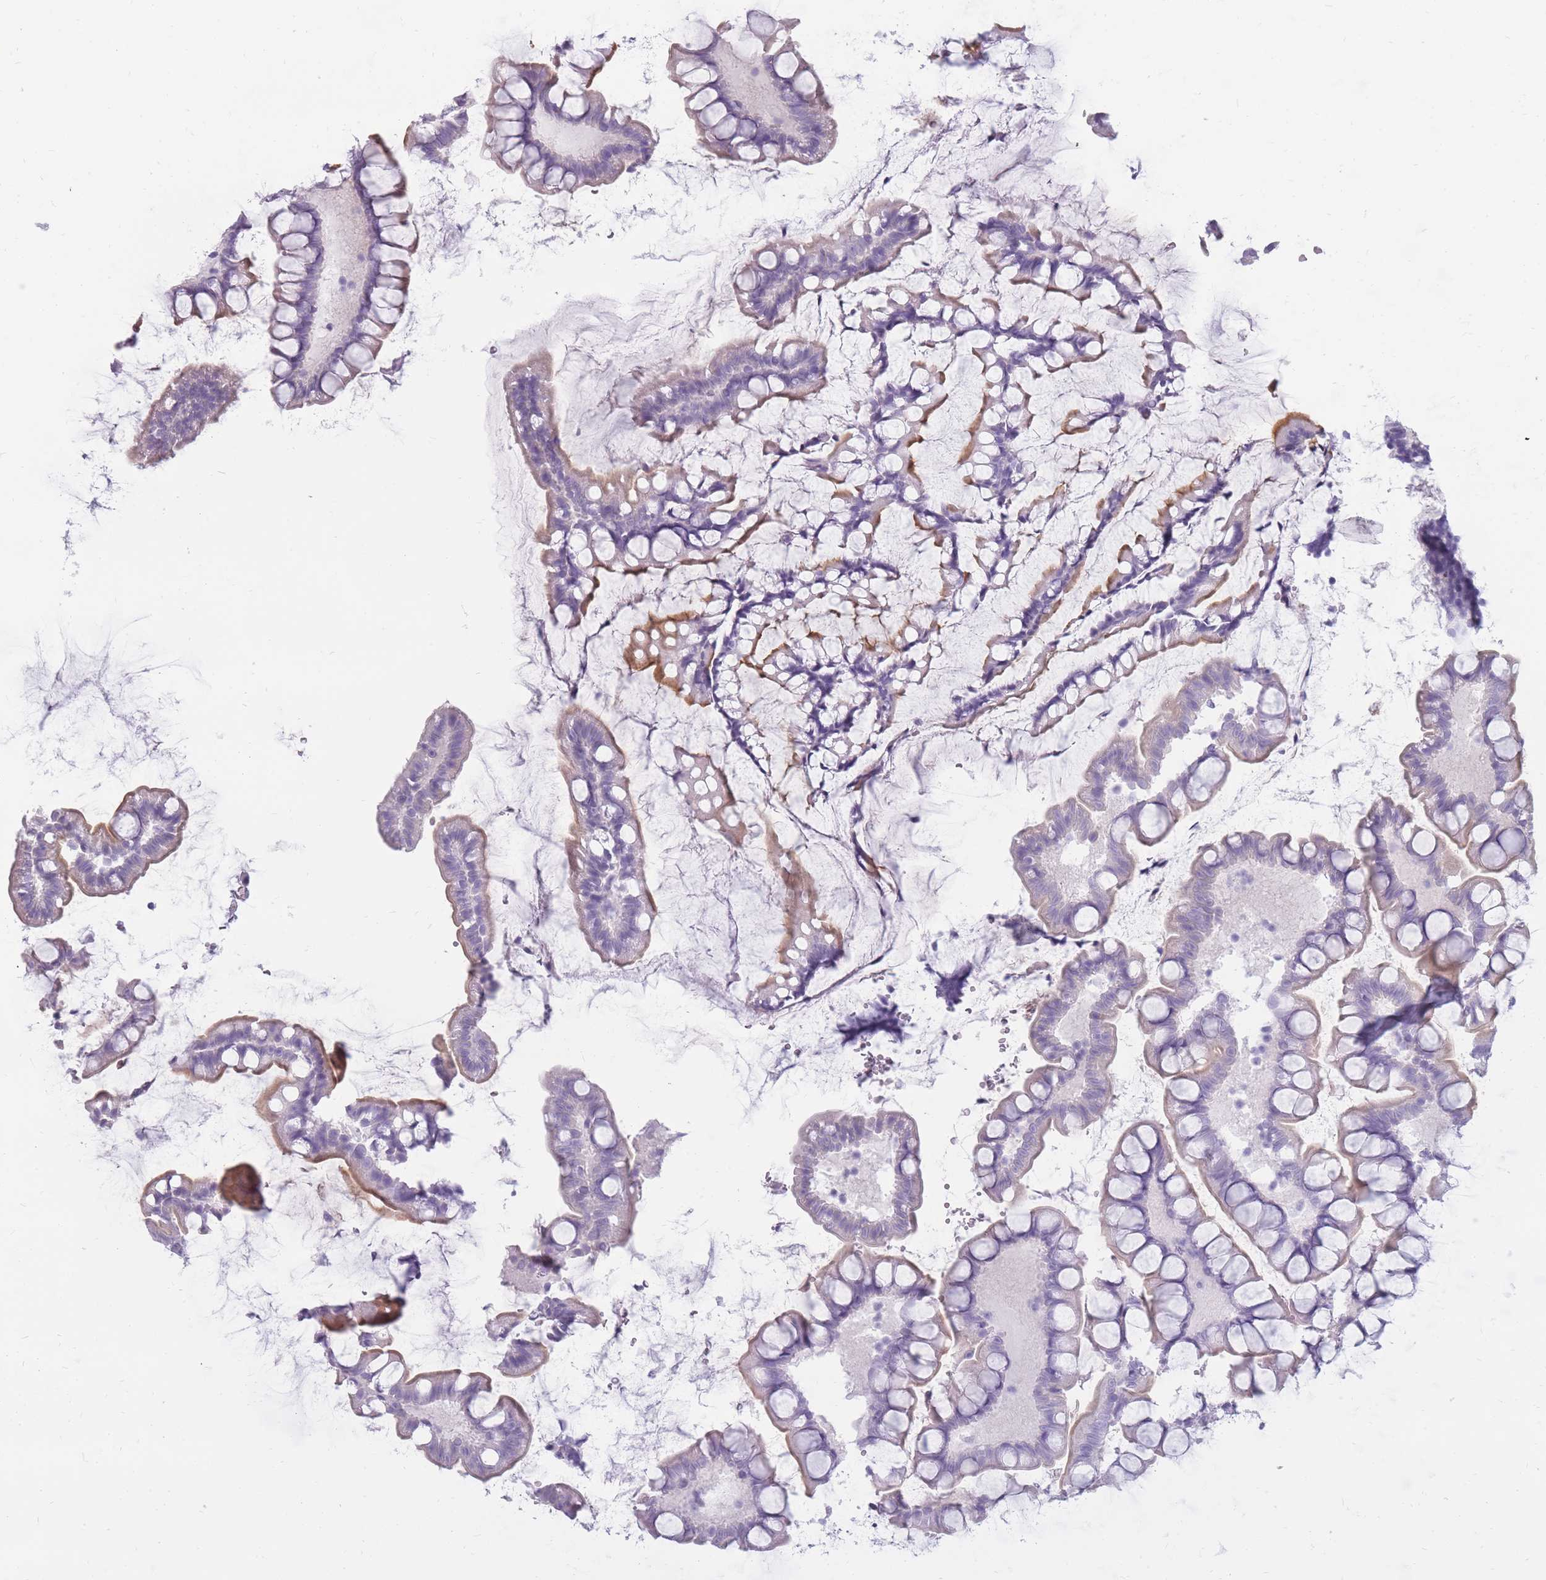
{"staining": {"intensity": "strong", "quantity": "25%-75%", "location": "cytoplasmic/membranous"}, "tissue": "small intestine", "cell_type": "Glandular cells", "image_type": "normal", "snomed": [{"axis": "morphology", "description": "Normal tissue, NOS"}, {"axis": "topography", "description": "Small intestine"}], "caption": "An image of small intestine stained for a protein exhibits strong cytoplasmic/membranous brown staining in glandular cells. Using DAB (brown) and hematoxylin (blue) stains, captured at high magnification using brightfield microscopy.", "gene": "POM121C", "patient": {"sex": "male", "age": 70}}